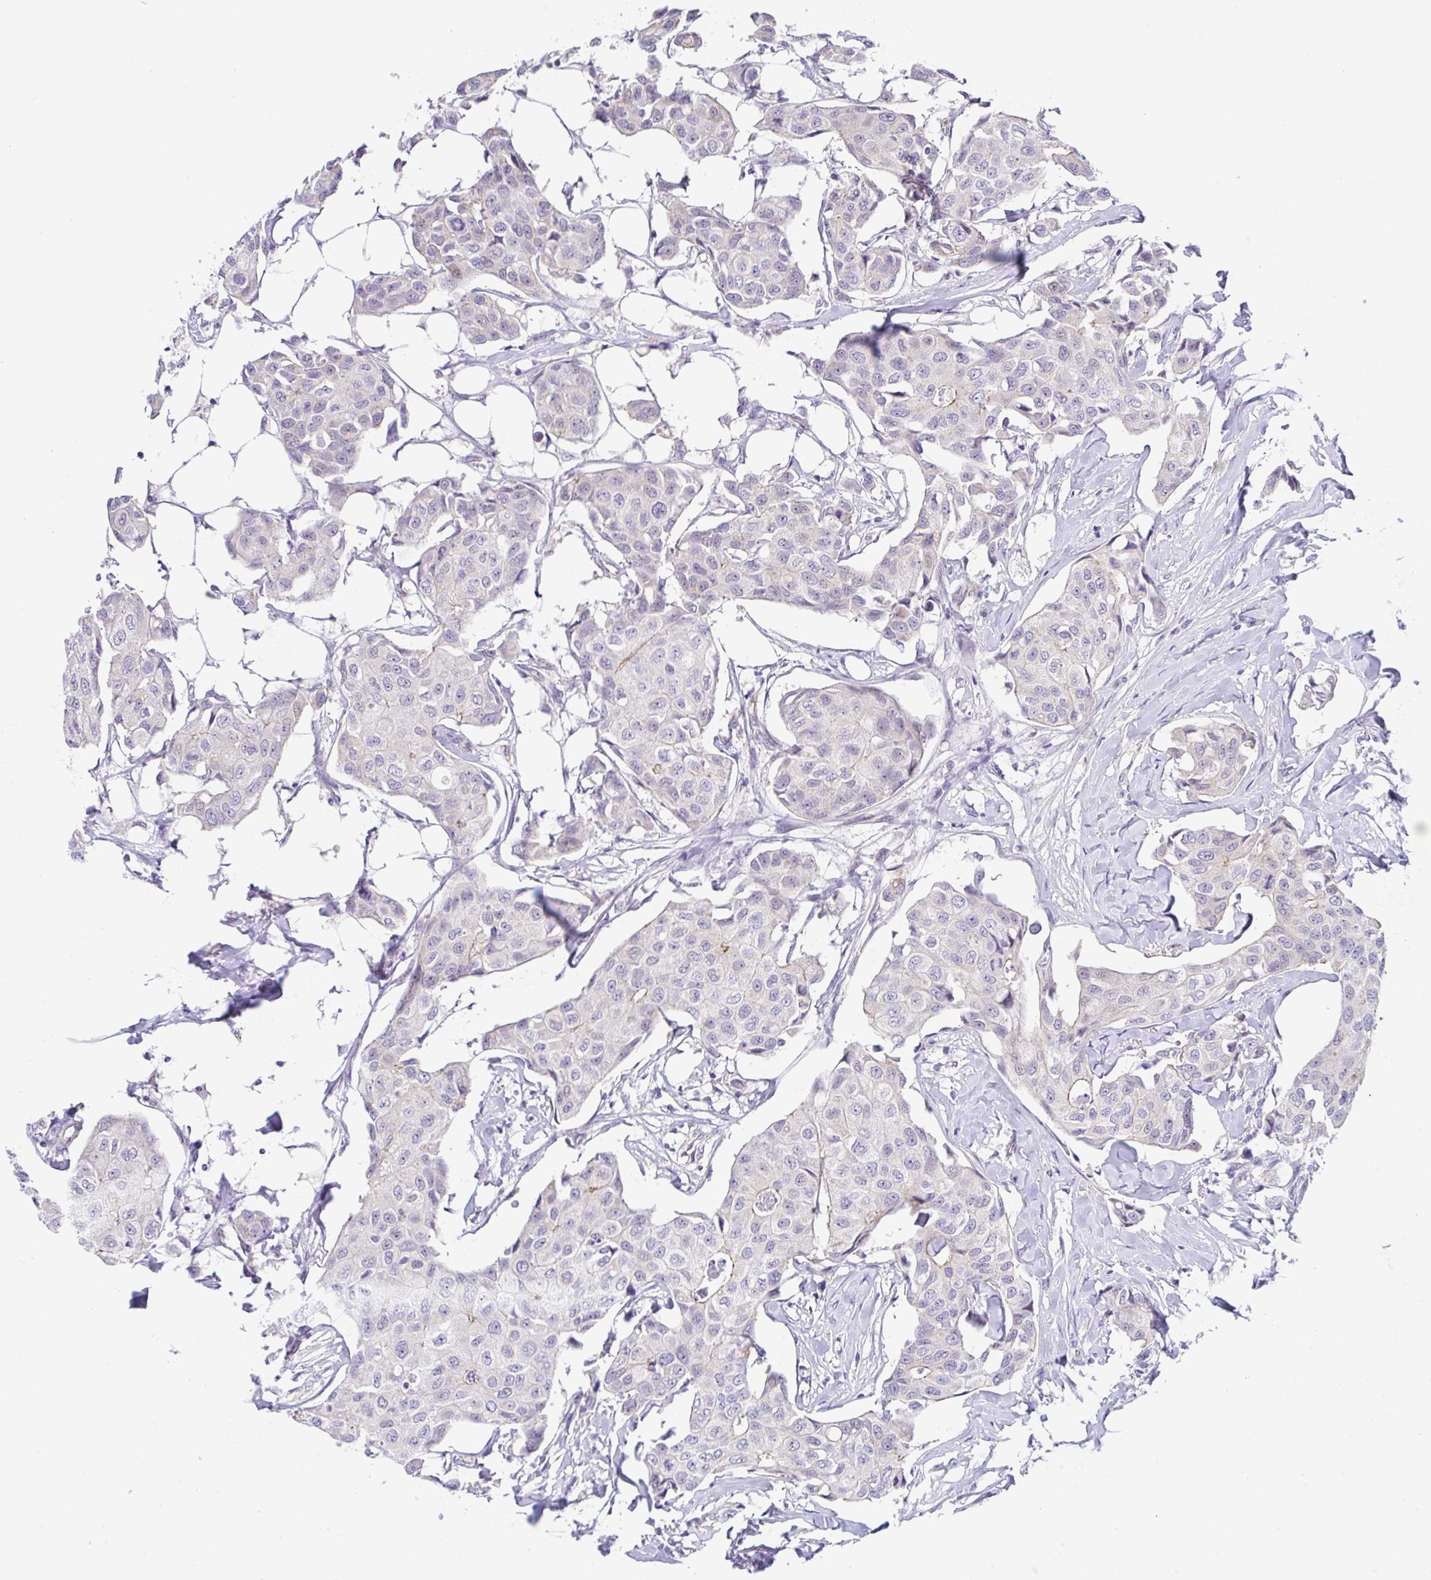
{"staining": {"intensity": "negative", "quantity": "none", "location": "none"}, "tissue": "breast cancer", "cell_type": "Tumor cells", "image_type": "cancer", "snomed": [{"axis": "morphology", "description": "Duct carcinoma"}, {"axis": "topography", "description": "Breast"}, {"axis": "topography", "description": "Lymph node"}], "caption": "Immunohistochemistry (IHC) of human invasive ductal carcinoma (breast) shows no staining in tumor cells.", "gene": "CGNL1", "patient": {"sex": "female", "age": 80}}